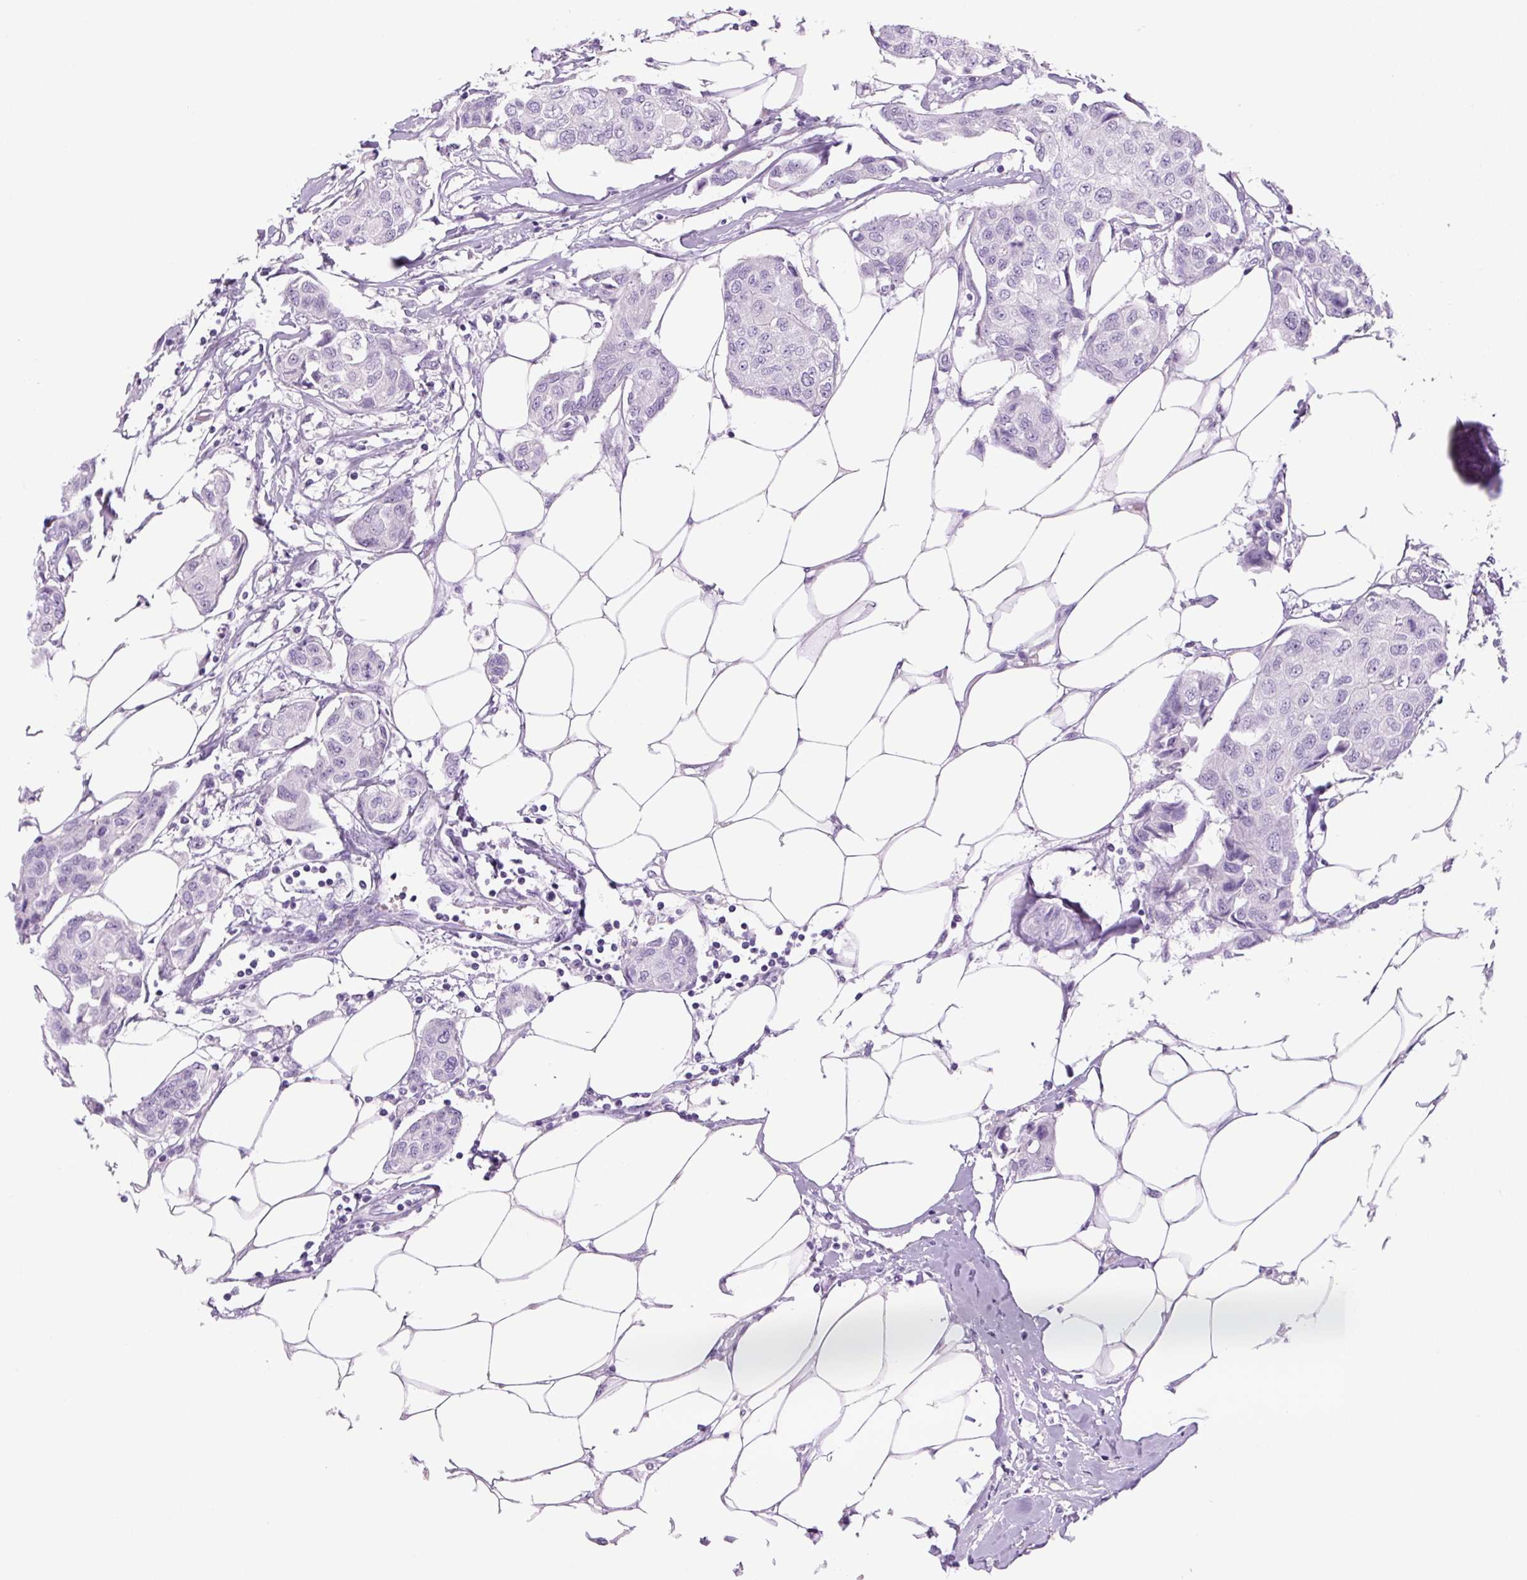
{"staining": {"intensity": "negative", "quantity": "none", "location": "none"}, "tissue": "breast cancer", "cell_type": "Tumor cells", "image_type": "cancer", "snomed": [{"axis": "morphology", "description": "Duct carcinoma"}, {"axis": "topography", "description": "Breast"}, {"axis": "topography", "description": "Lymph node"}], "caption": "The histopathology image reveals no staining of tumor cells in infiltrating ductal carcinoma (breast). (DAB immunohistochemistry, high magnification).", "gene": "PRRT1", "patient": {"sex": "female", "age": 80}}